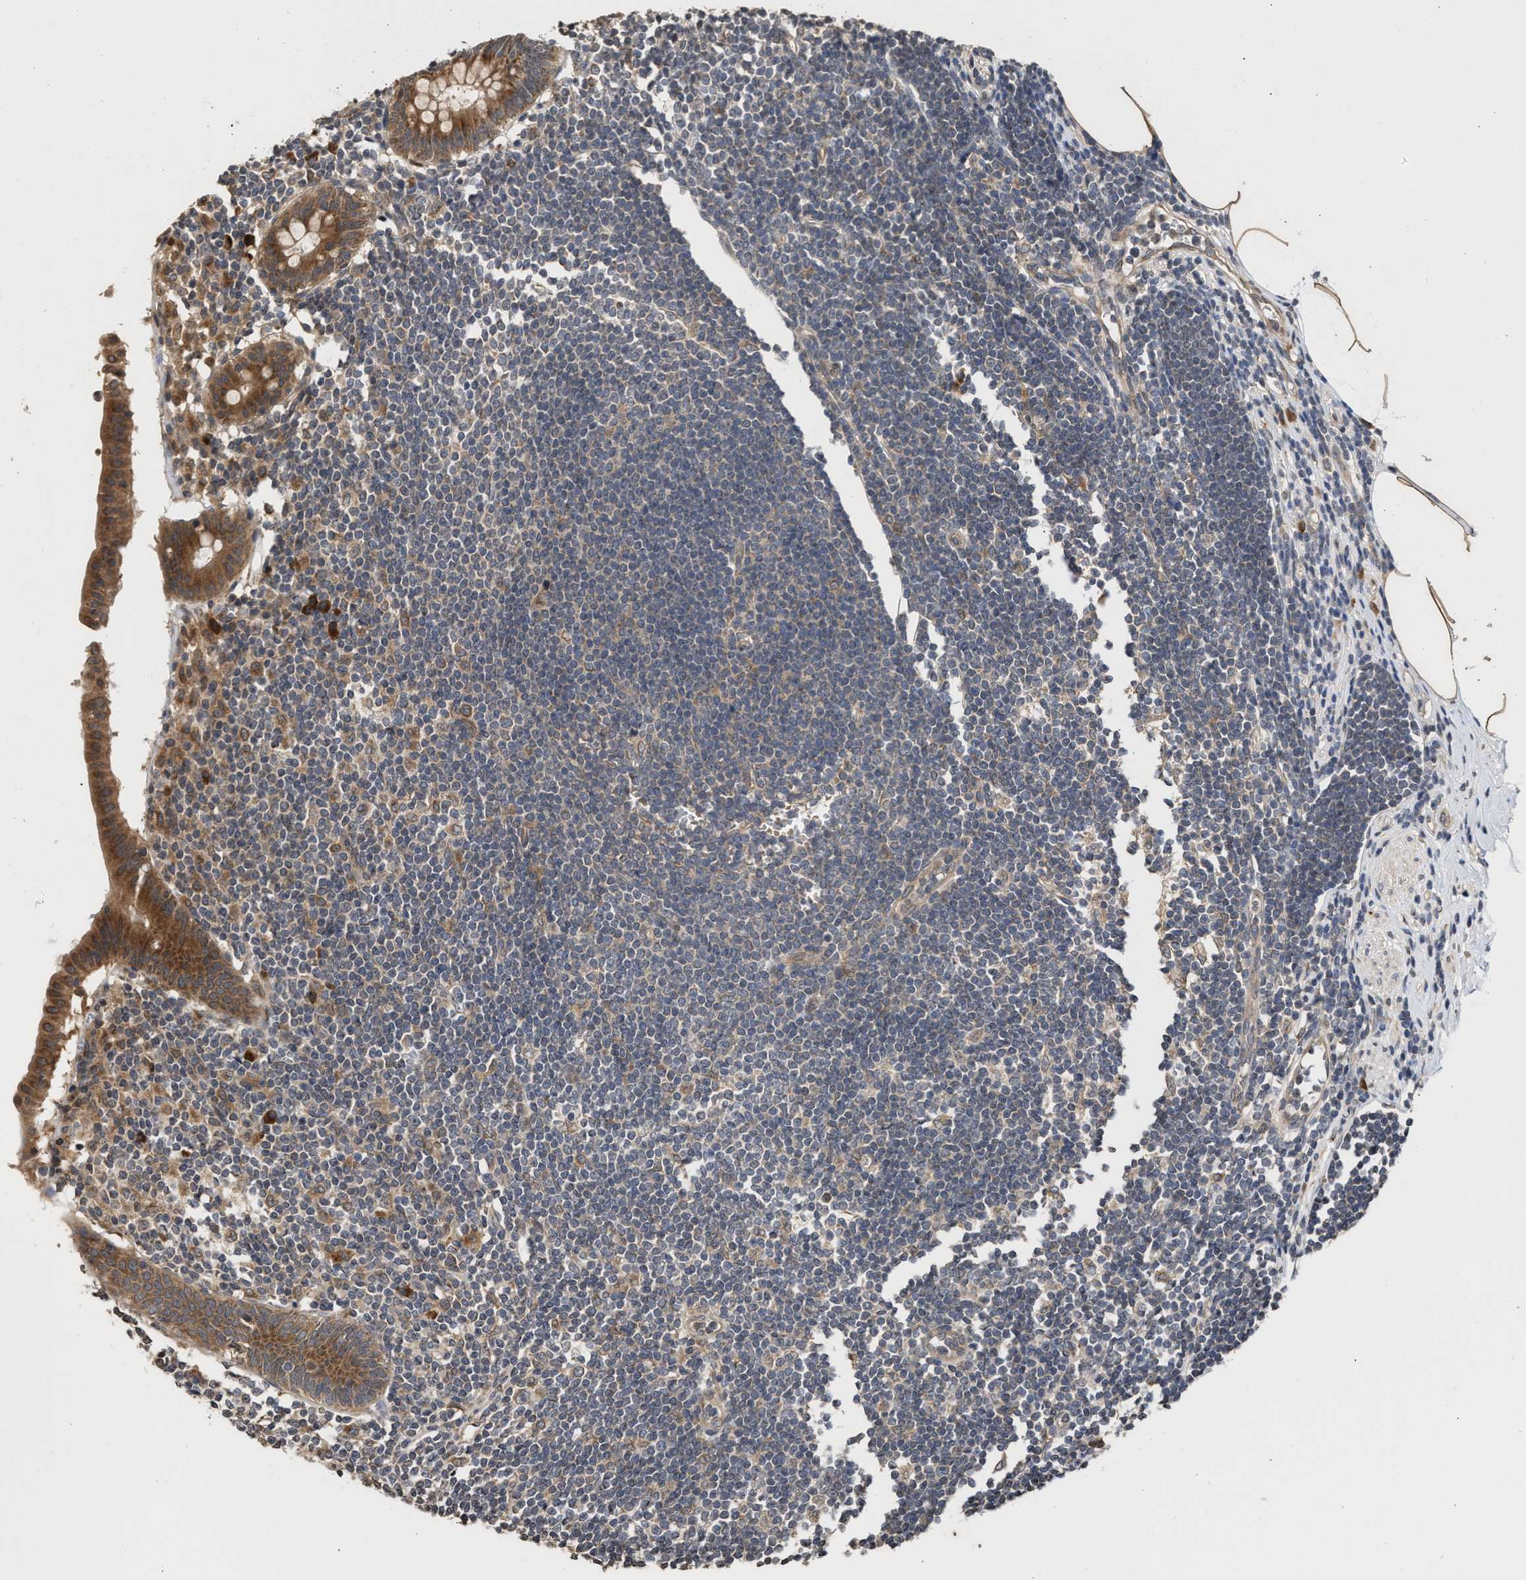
{"staining": {"intensity": "moderate", "quantity": ">75%", "location": "cytoplasmic/membranous"}, "tissue": "appendix", "cell_type": "Glandular cells", "image_type": "normal", "snomed": [{"axis": "morphology", "description": "Normal tissue, NOS"}, {"axis": "topography", "description": "Appendix"}], "caption": "Immunohistochemical staining of normal appendix demonstrates medium levels of moderate cytoplasmic/membranous expression in approximately >75% of glandular cells. (brown staining indicates protein expression, while blue staining denotes nuclei).", "gene": "SAR1A", "patient": {"sex": "female", "age": 50}}